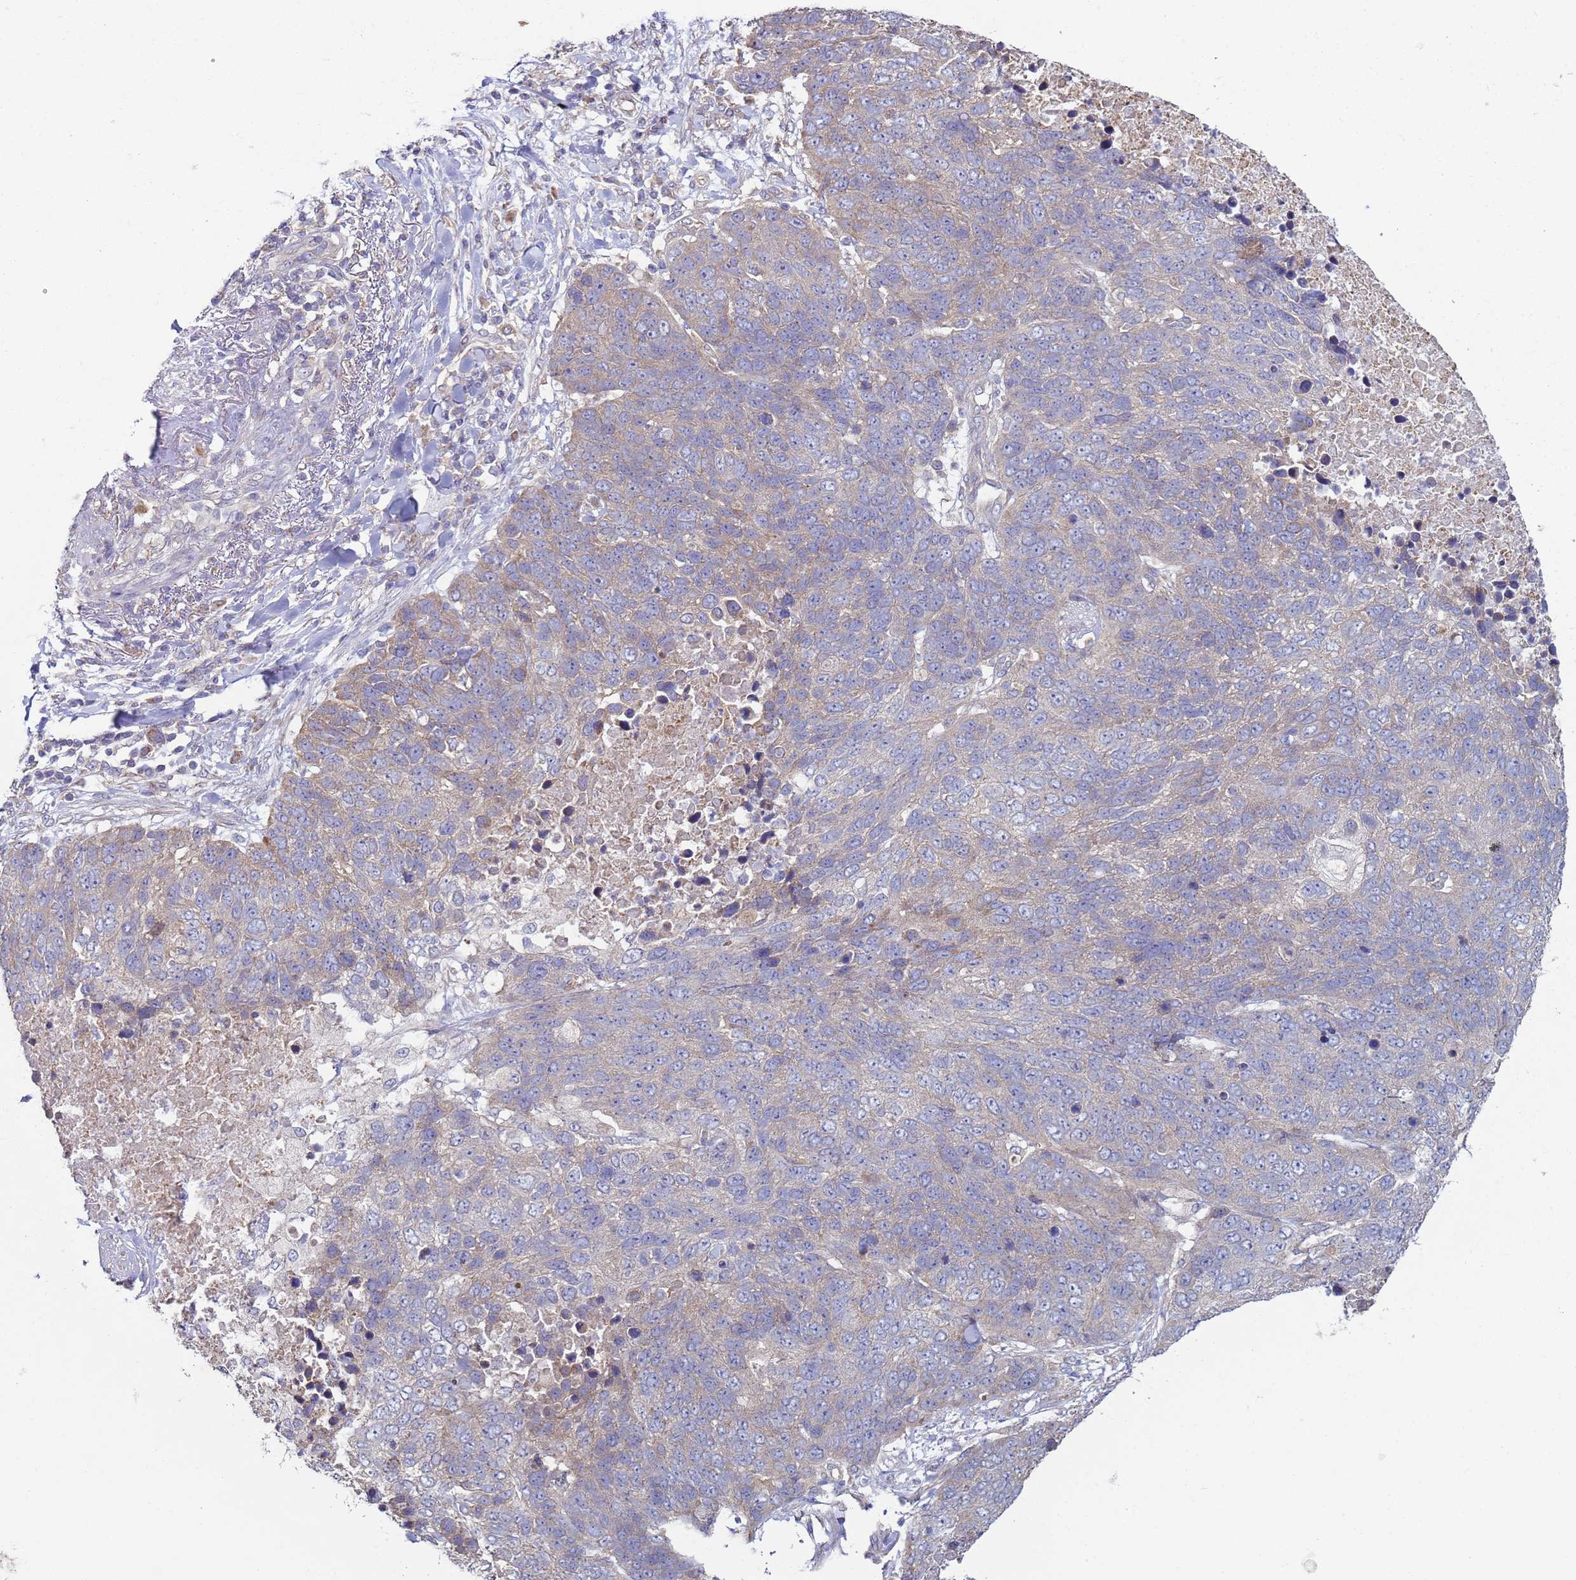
{"staining": {"intensity": "negative", "quantity": "none", "location": "none"}, "tissue": "lung cancer", "cell_type": "Tumor cells", "image_type": "cancer", "snomed": [{"axis": "morphology", "description": "Normal tissue, NOS"}, {"axis": "morphology", "description": "Squamous cell carcinoma, NOS"}, {"axis": "topography", "description": "Lymph node"}, {"axis": "topography", "description": "Lung"}], "caption": "High power microscopy image of an IHC histopathology image of lung cancer, revealing no significant positivity in tumor cells.", "gene": "DIP2B", "patient": {"sex": "male", "age": 66}}